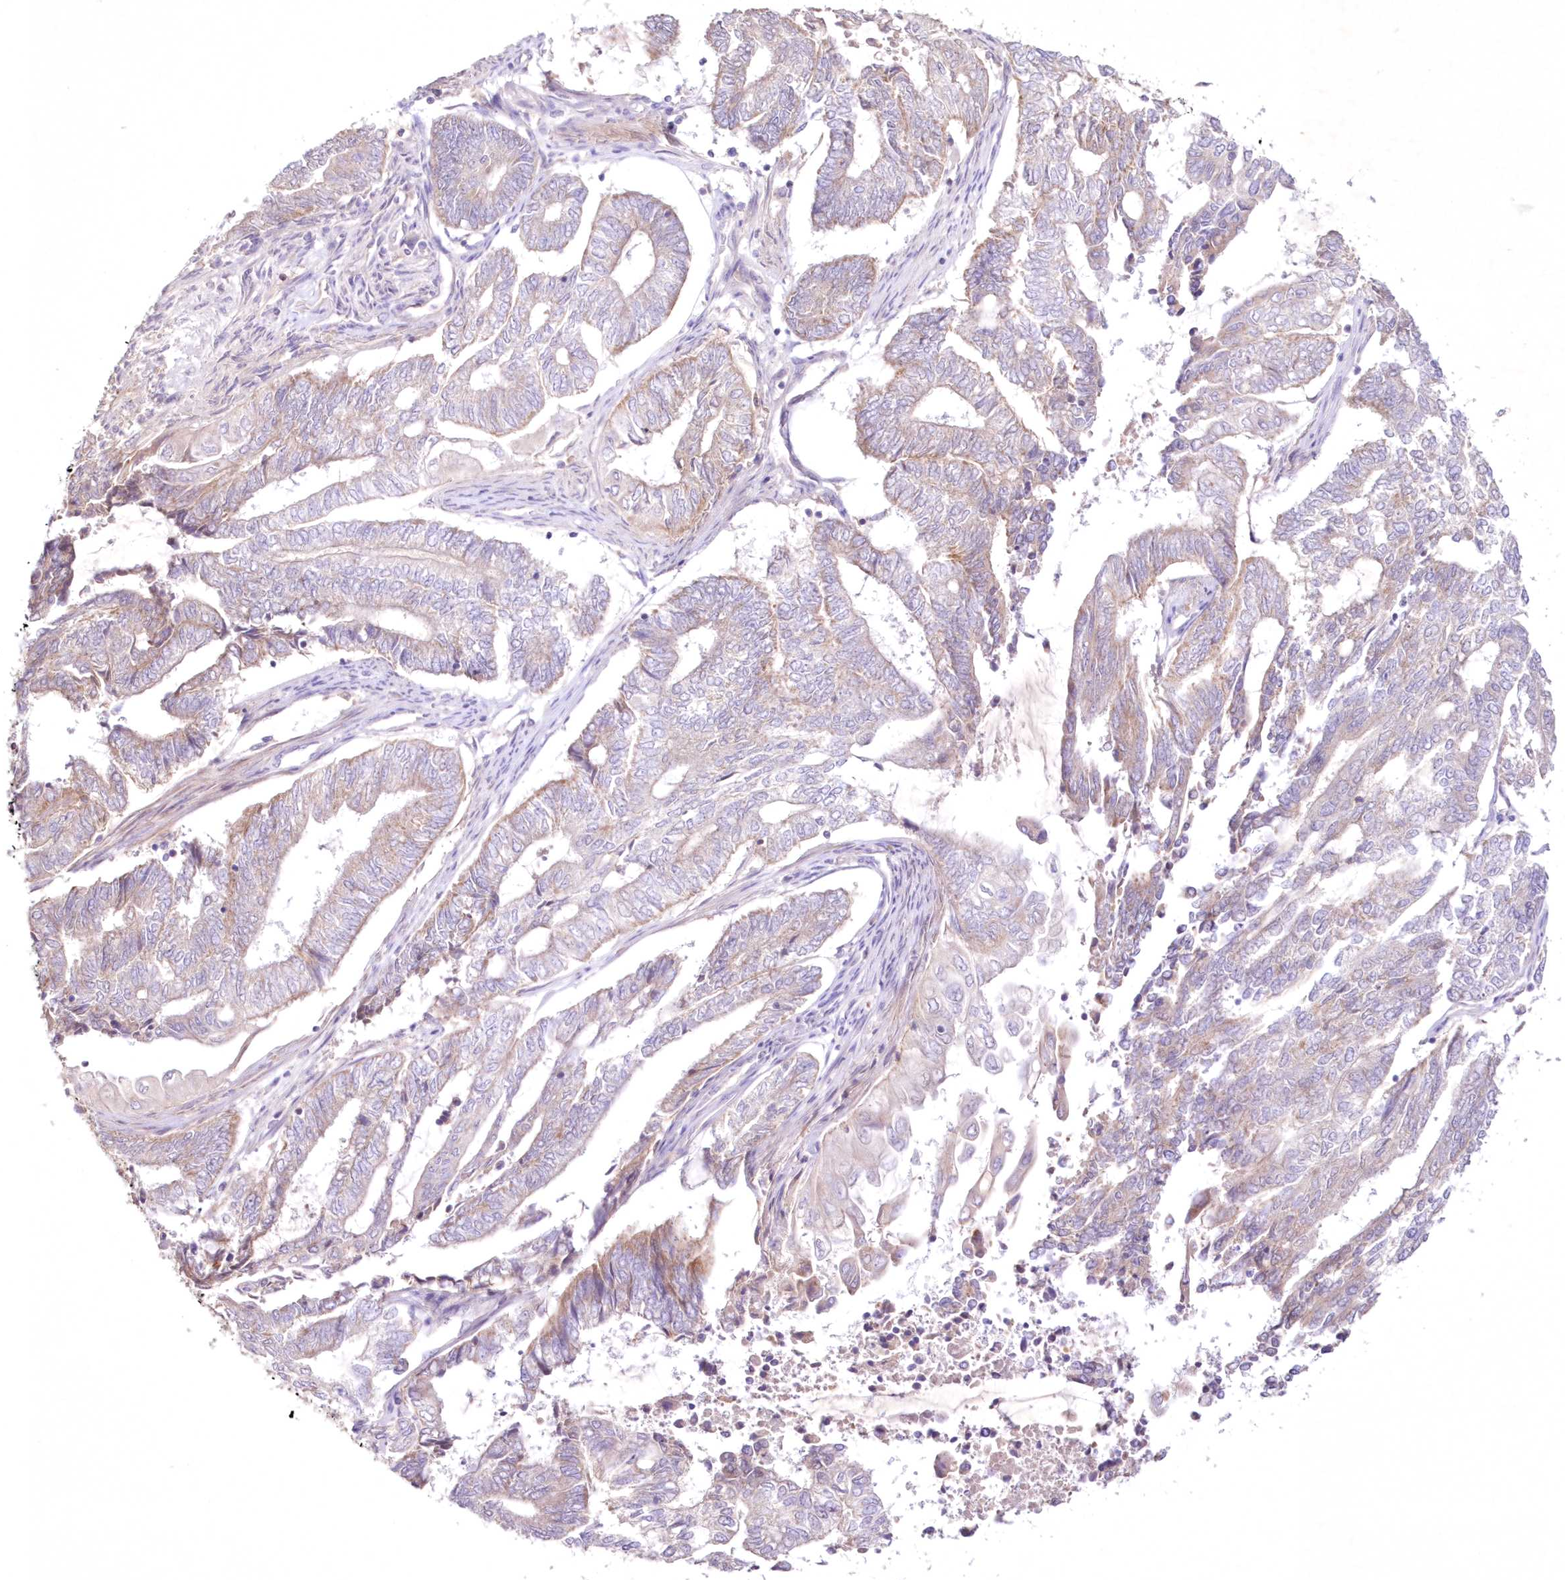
{"staining": {"intensity": "weak", "quantity": "25%-75%", "location": "cytoplasmic/membranous"}, "tissue": "endometrial cancer", "cell_type": "Tumor cells", "image_type": "cancer", "snomed": [{"axis": "morphology", "description": "Adenocarcinoma, NOS"}, {"axis": "topography", "description": "Uterus"}, {"axis": "topography", "description": "Endometrium"}], "caption": "A low amount of weak cytoplasmic/membranous expression is present in approximately 25%-75% of tumor cells in endometrial adenocarcinoma tissue.", "gene": "NEU4", "patient": {"sex": "female", "age": 70}}